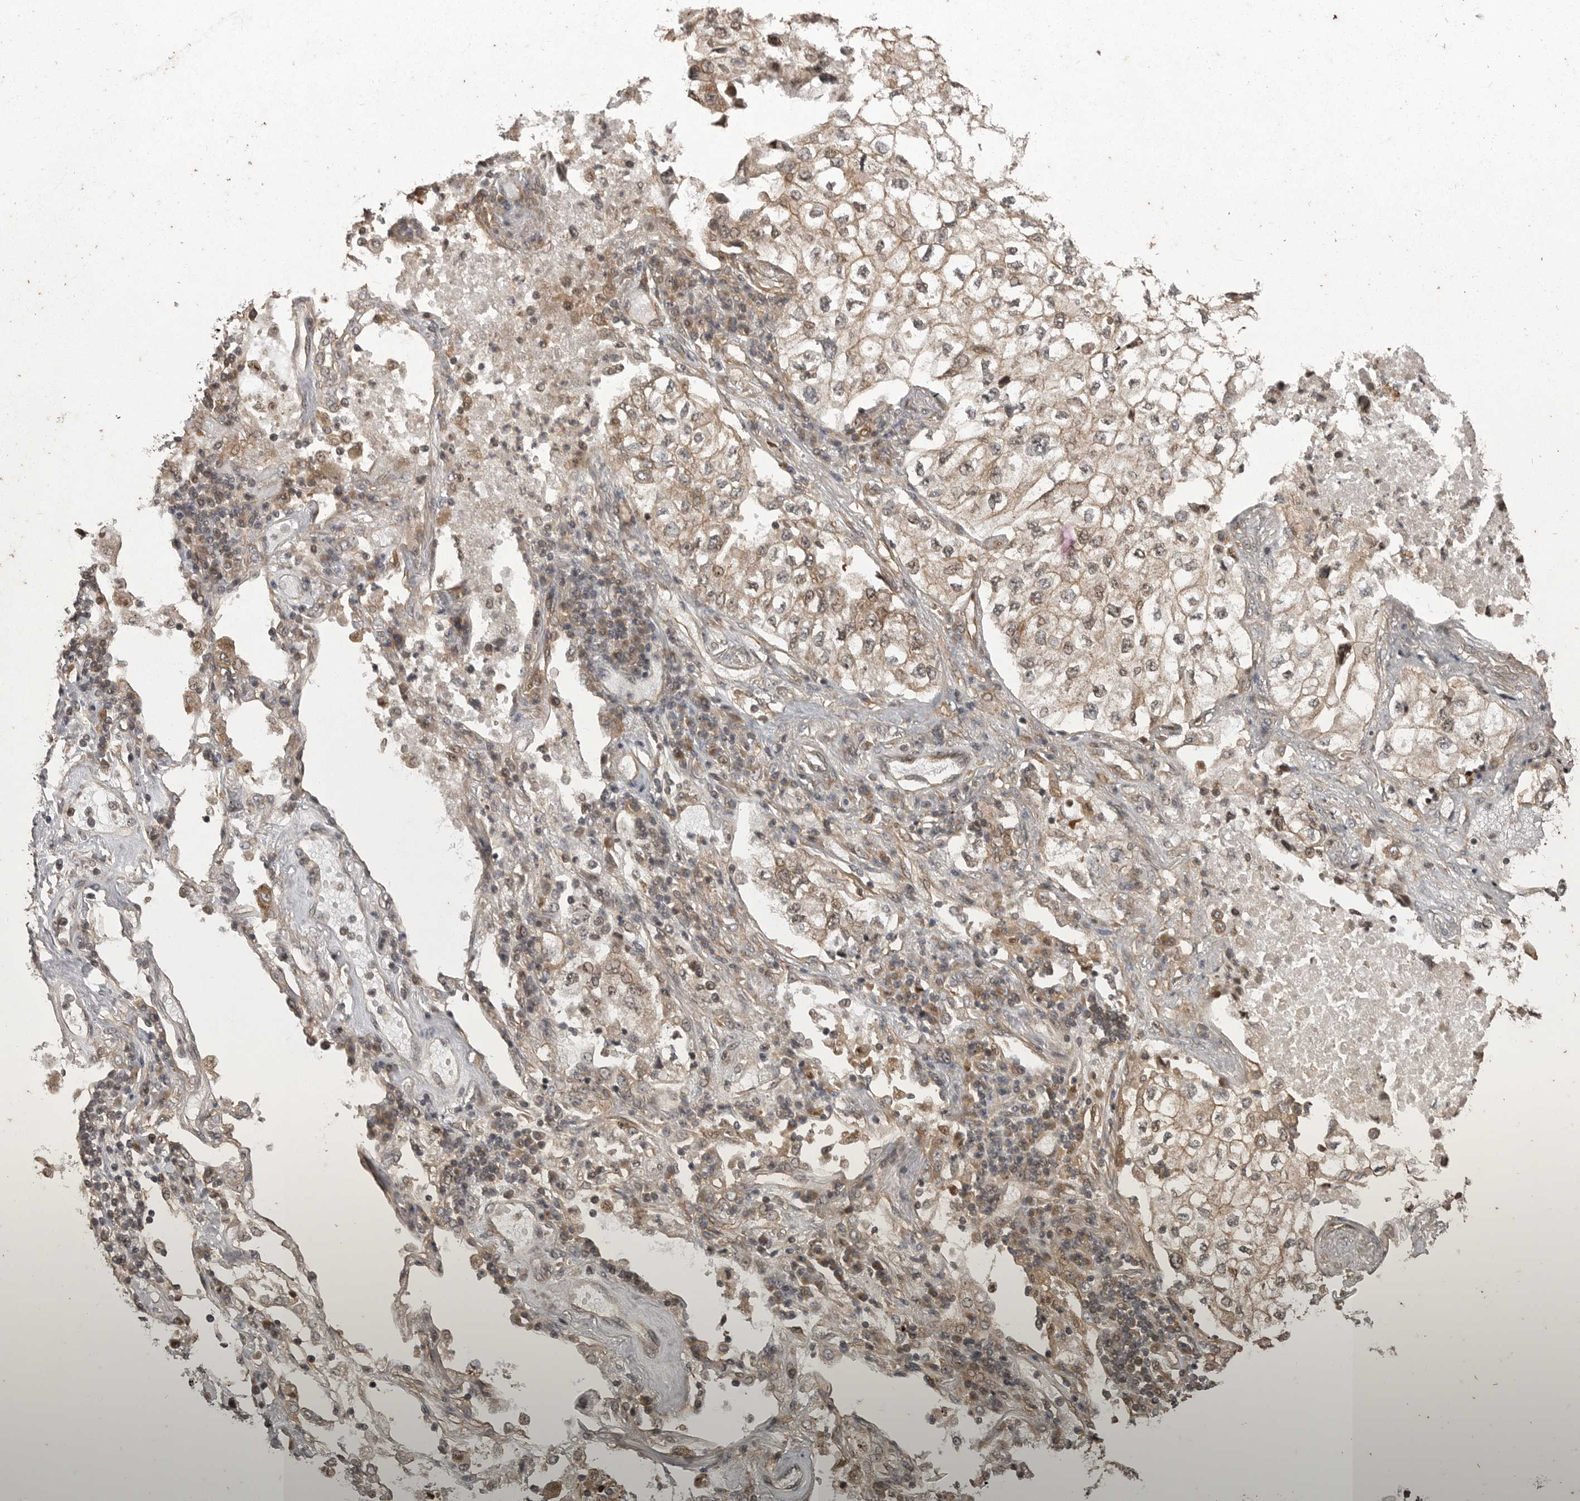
{"staining": {"intensity": "weak", "quantity": ">75%", "location": "cytoplasmic/membranous"}, "tissue": "lung cancer", "cell_type": "Tumor cells", "image_type": "cancer", "snomed": [{"axis": "morphology", "description": "Adenocarcinoma, NOS"}, {"axis": "topography", "description": "Lung"}], "caption": "Immunohistochemistry (IHC) micrograph of neoplastic tissue: lung cancer stained using immunohistochemistry (IHC) reveals low levels of weak protein expression localized specifically in the cytoplasmic/membranous of tumor cells, appearing as a cytoplasmic/membranous brown color.", "gene": "DNAJC8", "patient": {"sex": "male", "age": 63}}